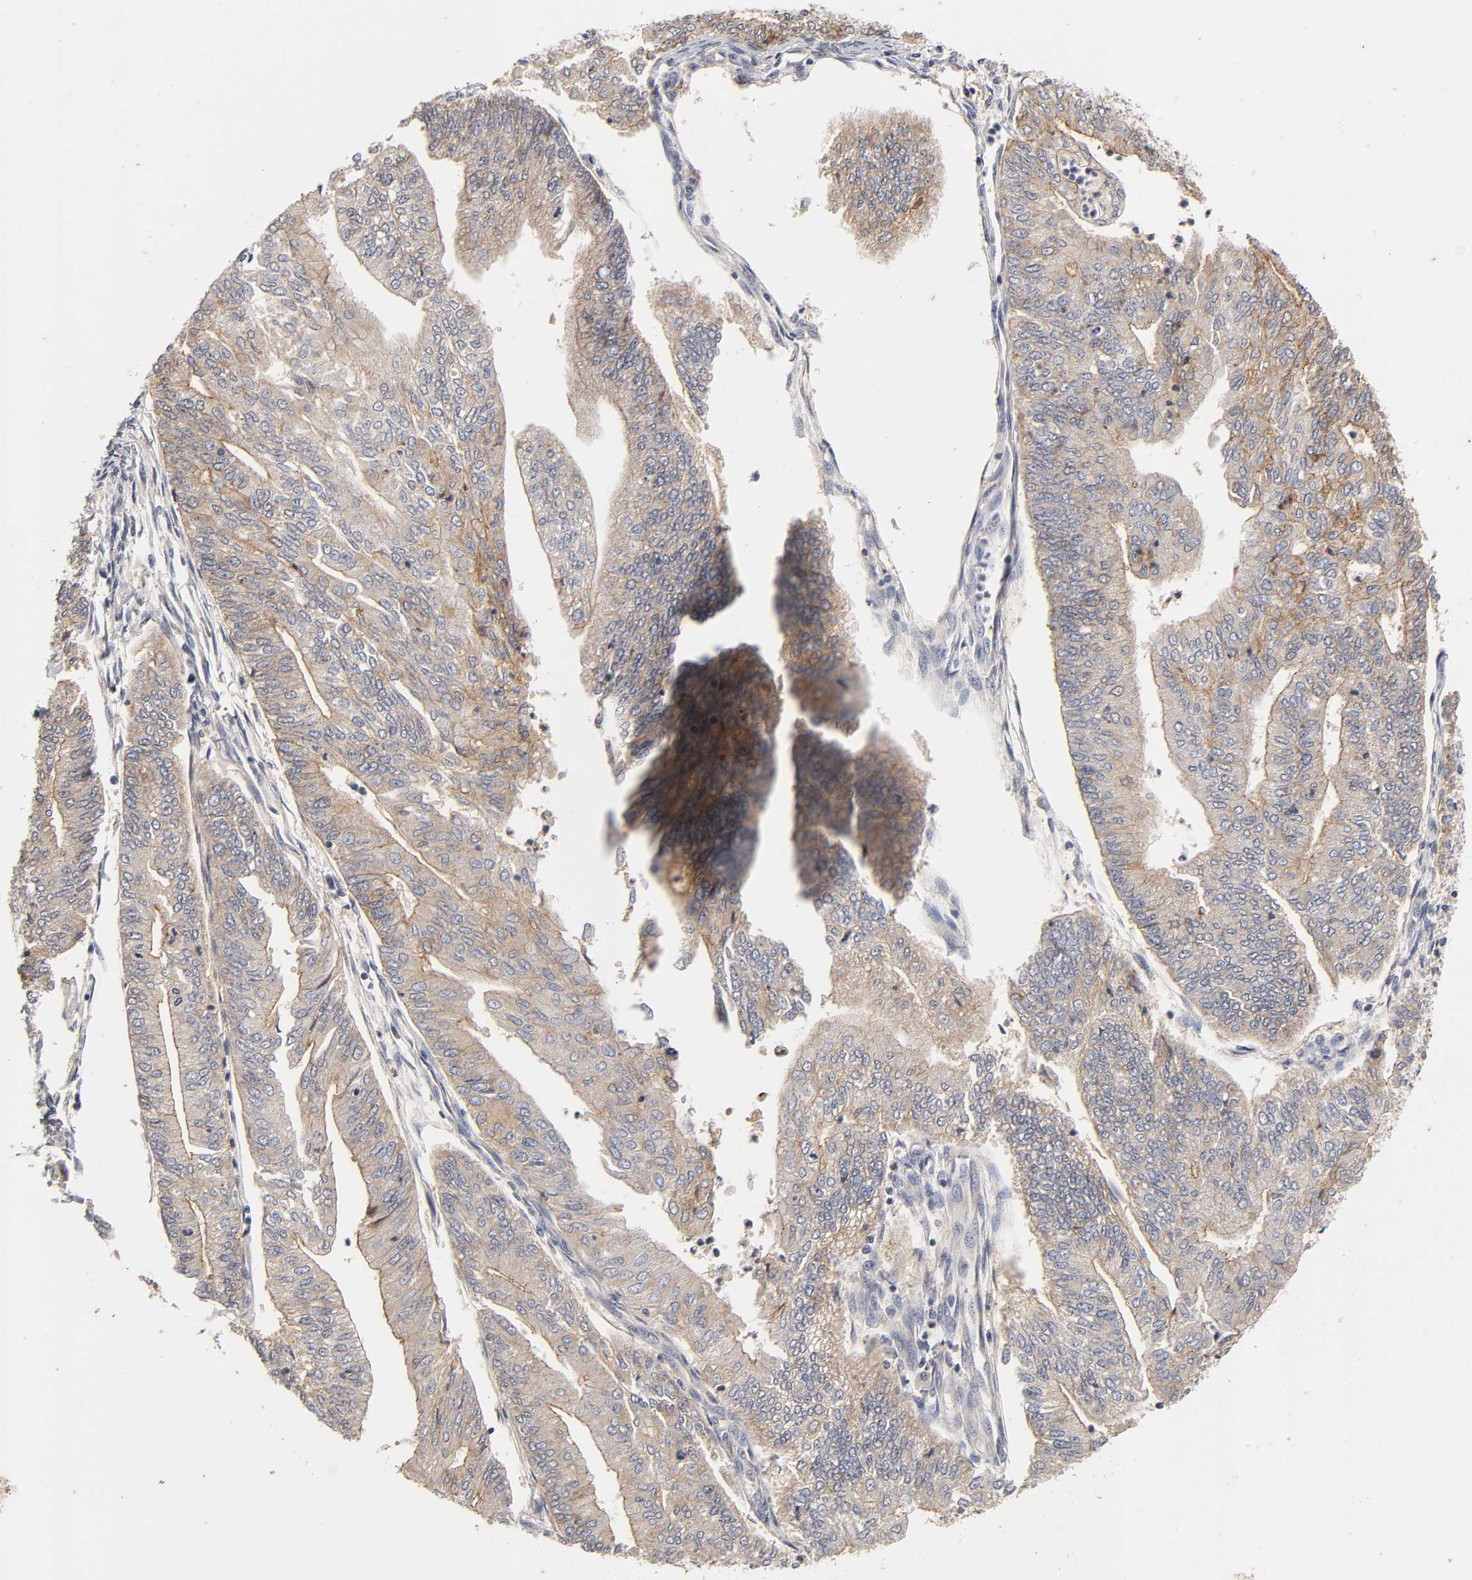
{"staining": {"intensity": "weak", "quantity": ">75%", "location": "cytoplasmic/membranous"}, "tissue": "endometrial cancer", "cell_type": "Tumor cells", "image_type": "cancer", "snomed": [{"axis": "morphology", "description": "Adenocarcinoma, NOS"}, {"axis": "topography", "description": "Endometrium"}], "caption": "This is an image of IHC staining of adenocarcinoma (endometrial), which shows weak positivity in the cytoplasmic/membranous of tumor cells.", "gene": "CXADR", "patient": {"sex": "female", "age": 59}}